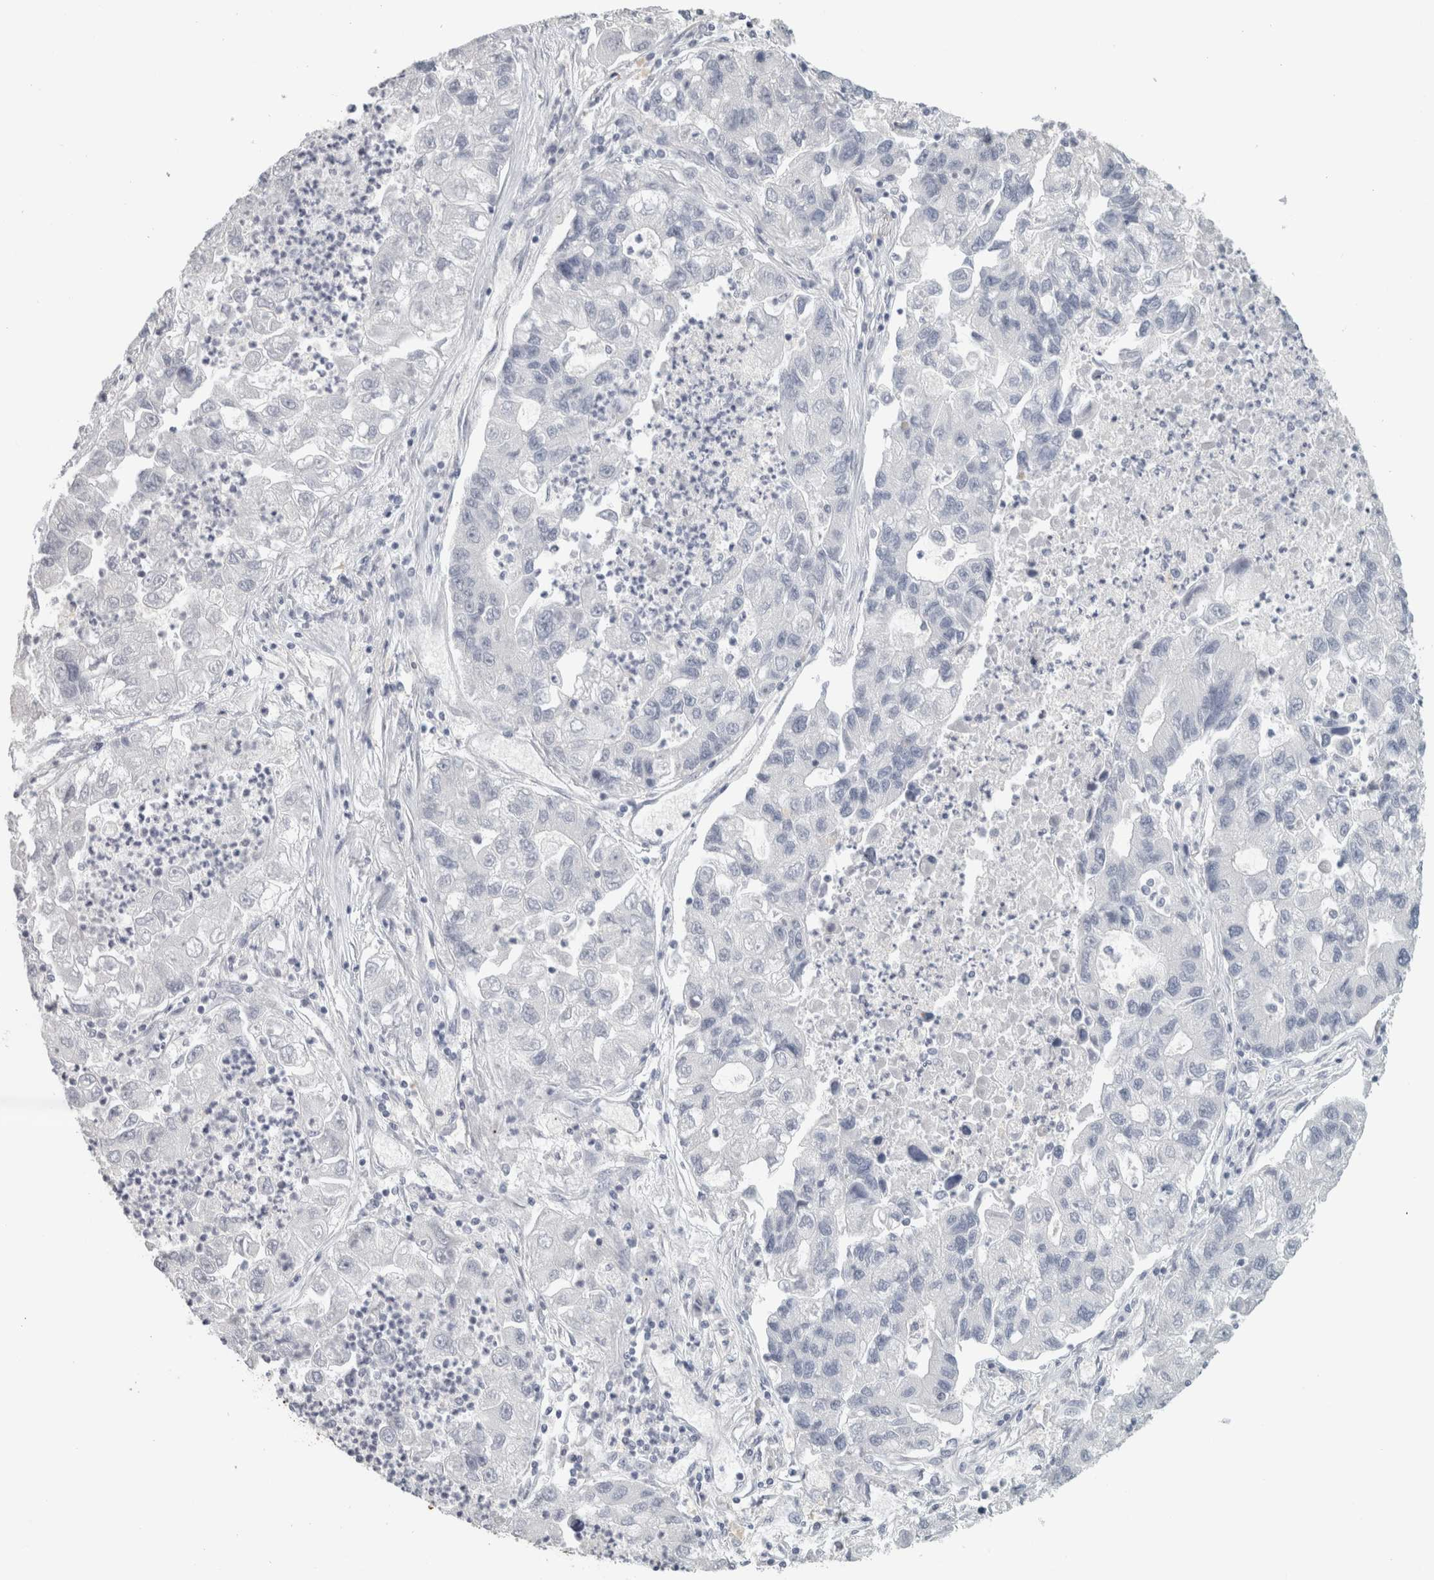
{"staining": {"intensity": "negative", "quantity": "none", "location": "none"}, "tissue": "lung cancer", "cell_type": "Tumor cells", "image_type": "cancer", "snomed": [{"axis": "morphology", "description": "Adenocarcinoma, NOS"}, {"axis": "topography", "description": "Lung"}], "caption": "Tumor cells show no significant protein positivity in adenocarcinoma (lung).", "gene": "TSPAN8", "patient": {"sex": "female", "age": 51}}